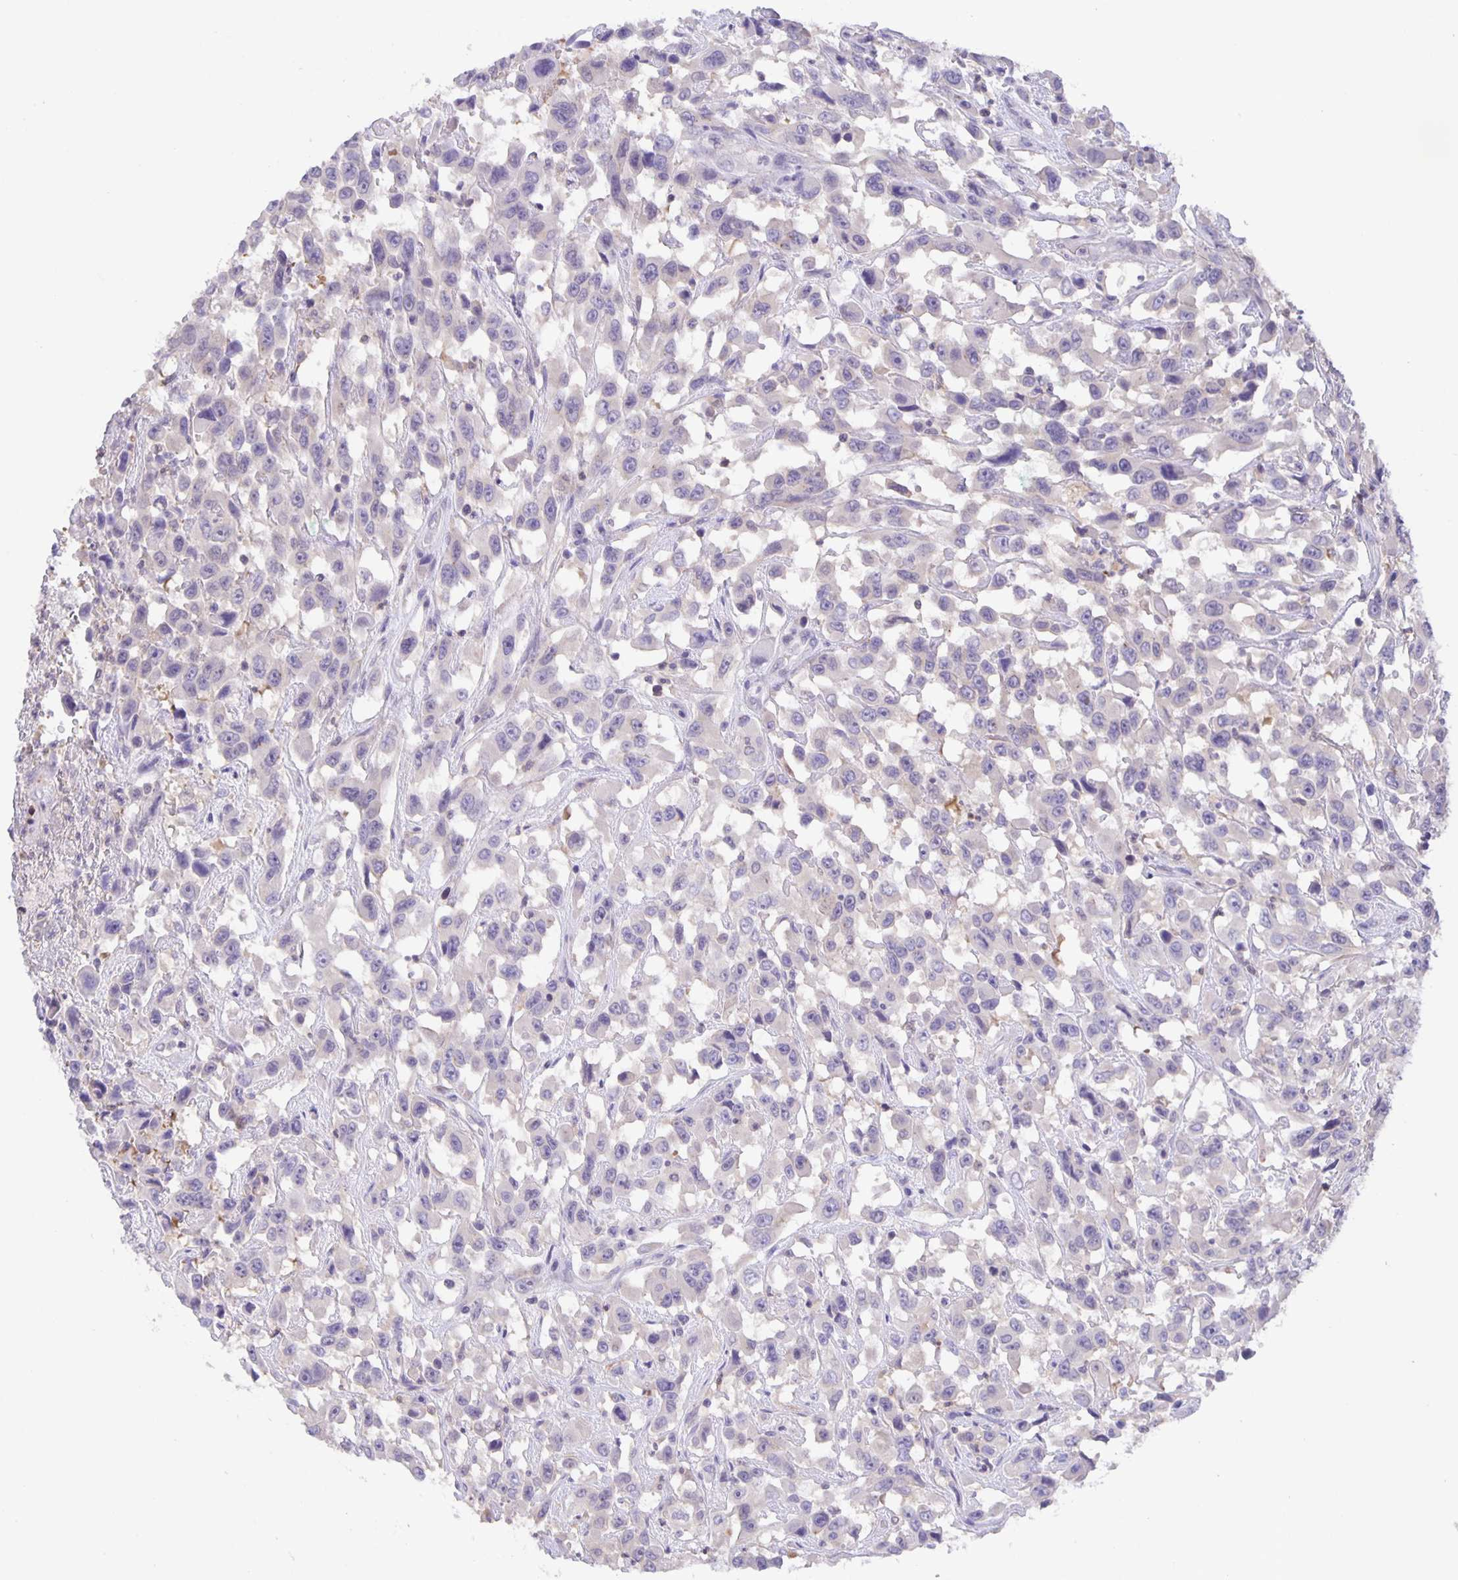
{"staining": {"intensity": "weak", "quantity": "25%-75%", "location": "cytoplasmic/membranous"}, "tissue": "urothelial cancer", "cell_type": "Tumor cells", "image_type": "cancer", "snomed": [{"axis": "morphology", "description": "Urothelial carcinoma, High grade"}, {"axis": "topography", "description": "Urinary bladder"}], "caption": "High-magnification brightfield microscopy of urothelial cancer stained with DAB (brown) and counterstained with hematoxylin (blue). tumor cells exhibit weak cytoplasmic/membranous positivity is seen in approximately25%-75% of cells.", "gene": "MARCHF6", "patient": {"sex": "male", "age": 53}}